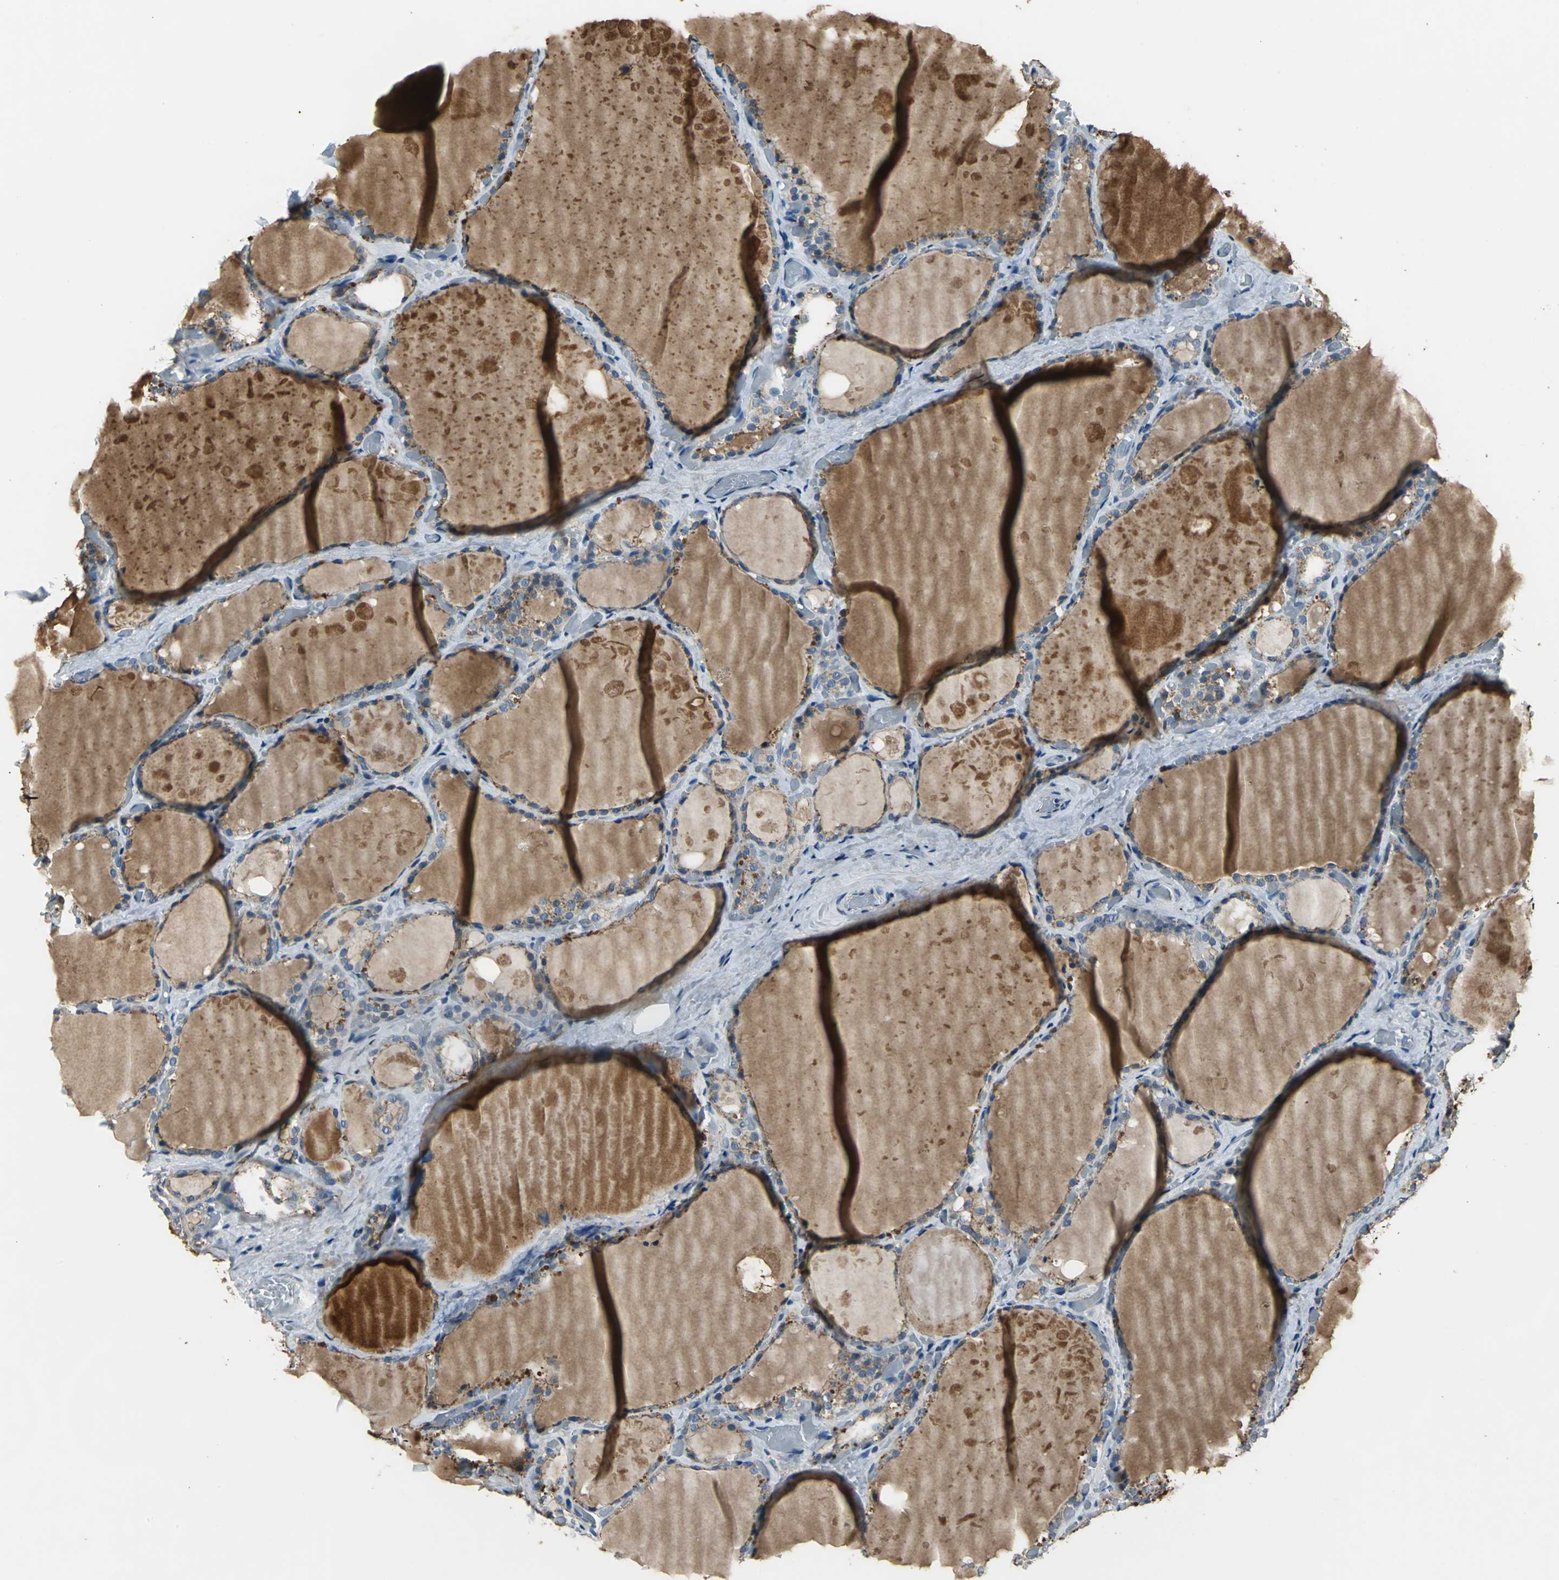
{"staining": {"intensity": "weak", "quantity": "25%-75%", "location": "cytoplasmic/membranous"}, "tissue": "thyroid gland", "cell_type": "Glandular cells", "image_type": "normal", "snomed": [{"axis": "morphology", "description": "Normal tissue, NOS"}, {"axis": "topography", "description": "Thyroid gland"}], "caption": "Protein expression analysis of benign thyroid gland exhibits weak cytoplasmic/membranous staining in about 25%-75% of glandular cells. The protein of interest is shown in brown color, while the nuclei are stained blue.", "gene": "OCLN", "patient": {"sex": "male", "age": 61}}